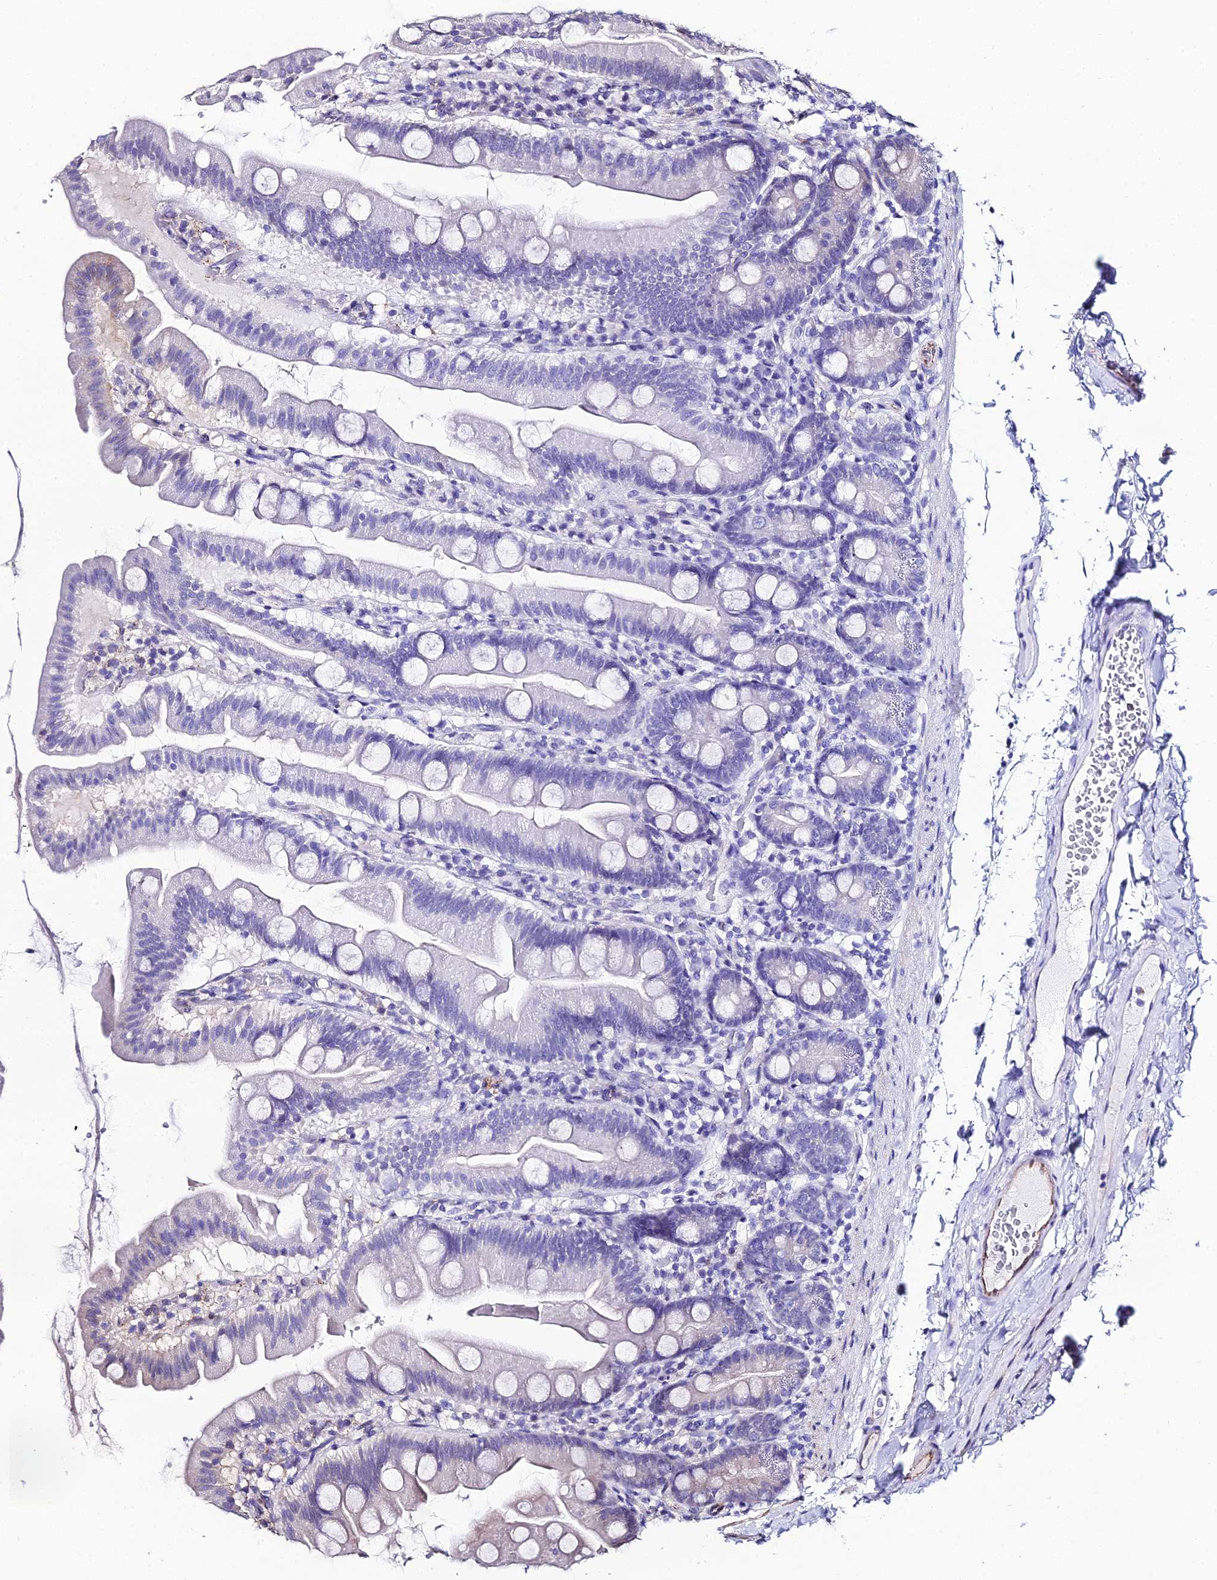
{"staining": {"intensity": "moderate", "quantity": "<25%", "location": "cytoplasmic/membranous"}, "tissue": "small intestine", "cell_type": "Glandular cells", "image_type": "normal", "snomed": [{"axis": "morphology", "description": "Normal tissue, NOS"}, {"axis": "topography", "description": "Small intestine"}], "caption": "Immunohistochemical staining of benign small intestine shows <25% levels of moderate cytoplasmic/membranous protein expression in about <25% of glandular cells. The staining was performed using DAB (3,3'-diaminobenzidine), with brown indicating positive protein expression. Nuclei are stained blue with hematoxylin.", "gene": "DDX19A", "patient": {"sex": "female", "age": 68}}